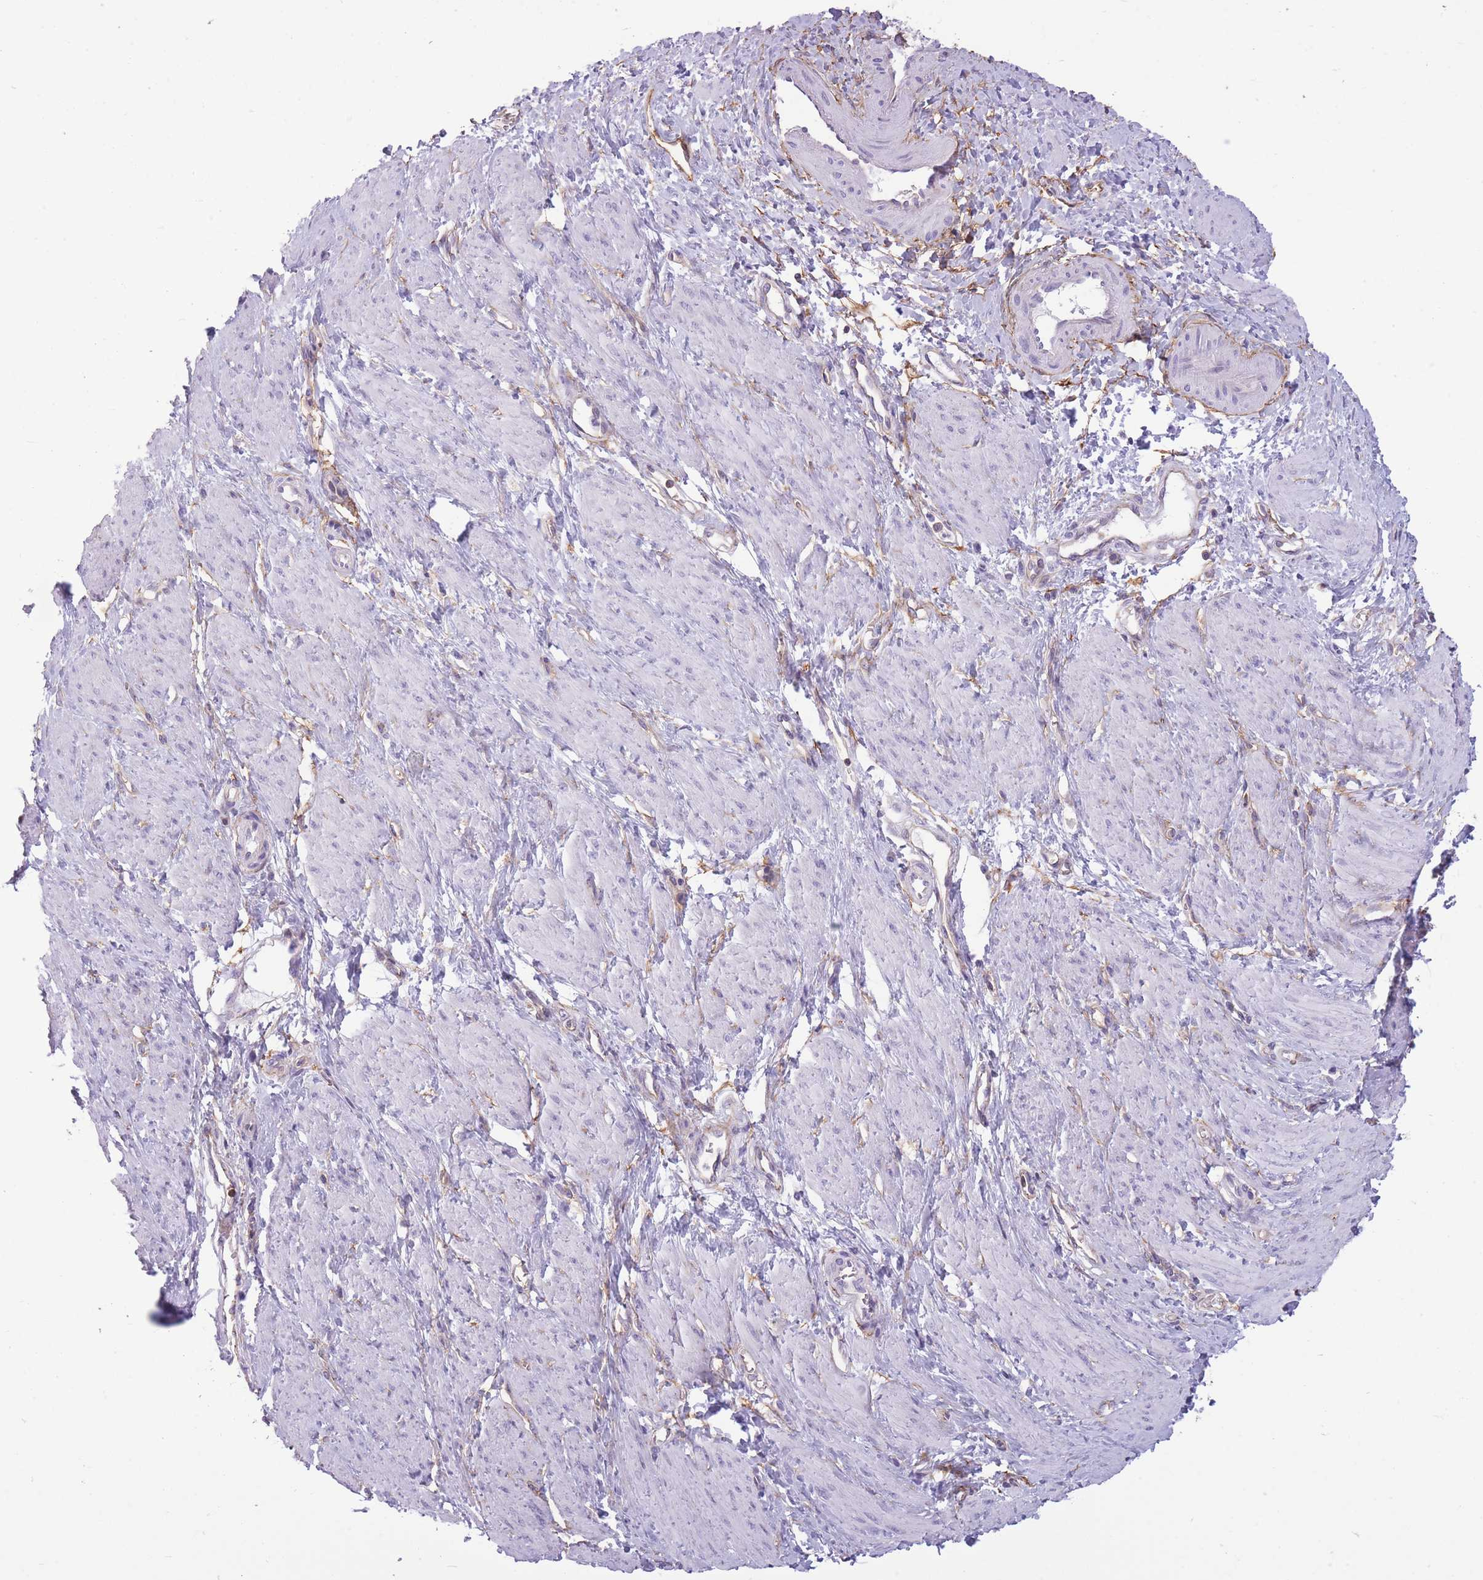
{"staining": {"intensity": "negative", "quantity": "none", "location": "none"}, "tissue": "smooth muscle", "cell_type": "Smooth muscle cells", "image_type": "normal", "snomed": [{"axis": "morphology", "description": "Normal tissue, NOS"}, {"axis": "topography", "description": "Smooth muscle"}, {"axis": "topography", "description": "Uterus"}], "caption": "Smooth muscle was stained to show a protein in brown. There is no significant staining in smooth muscle cells. Nuclei are stained in blue.", "gene": "ADD1", "patient": {"sex": "female", "age": 39}}